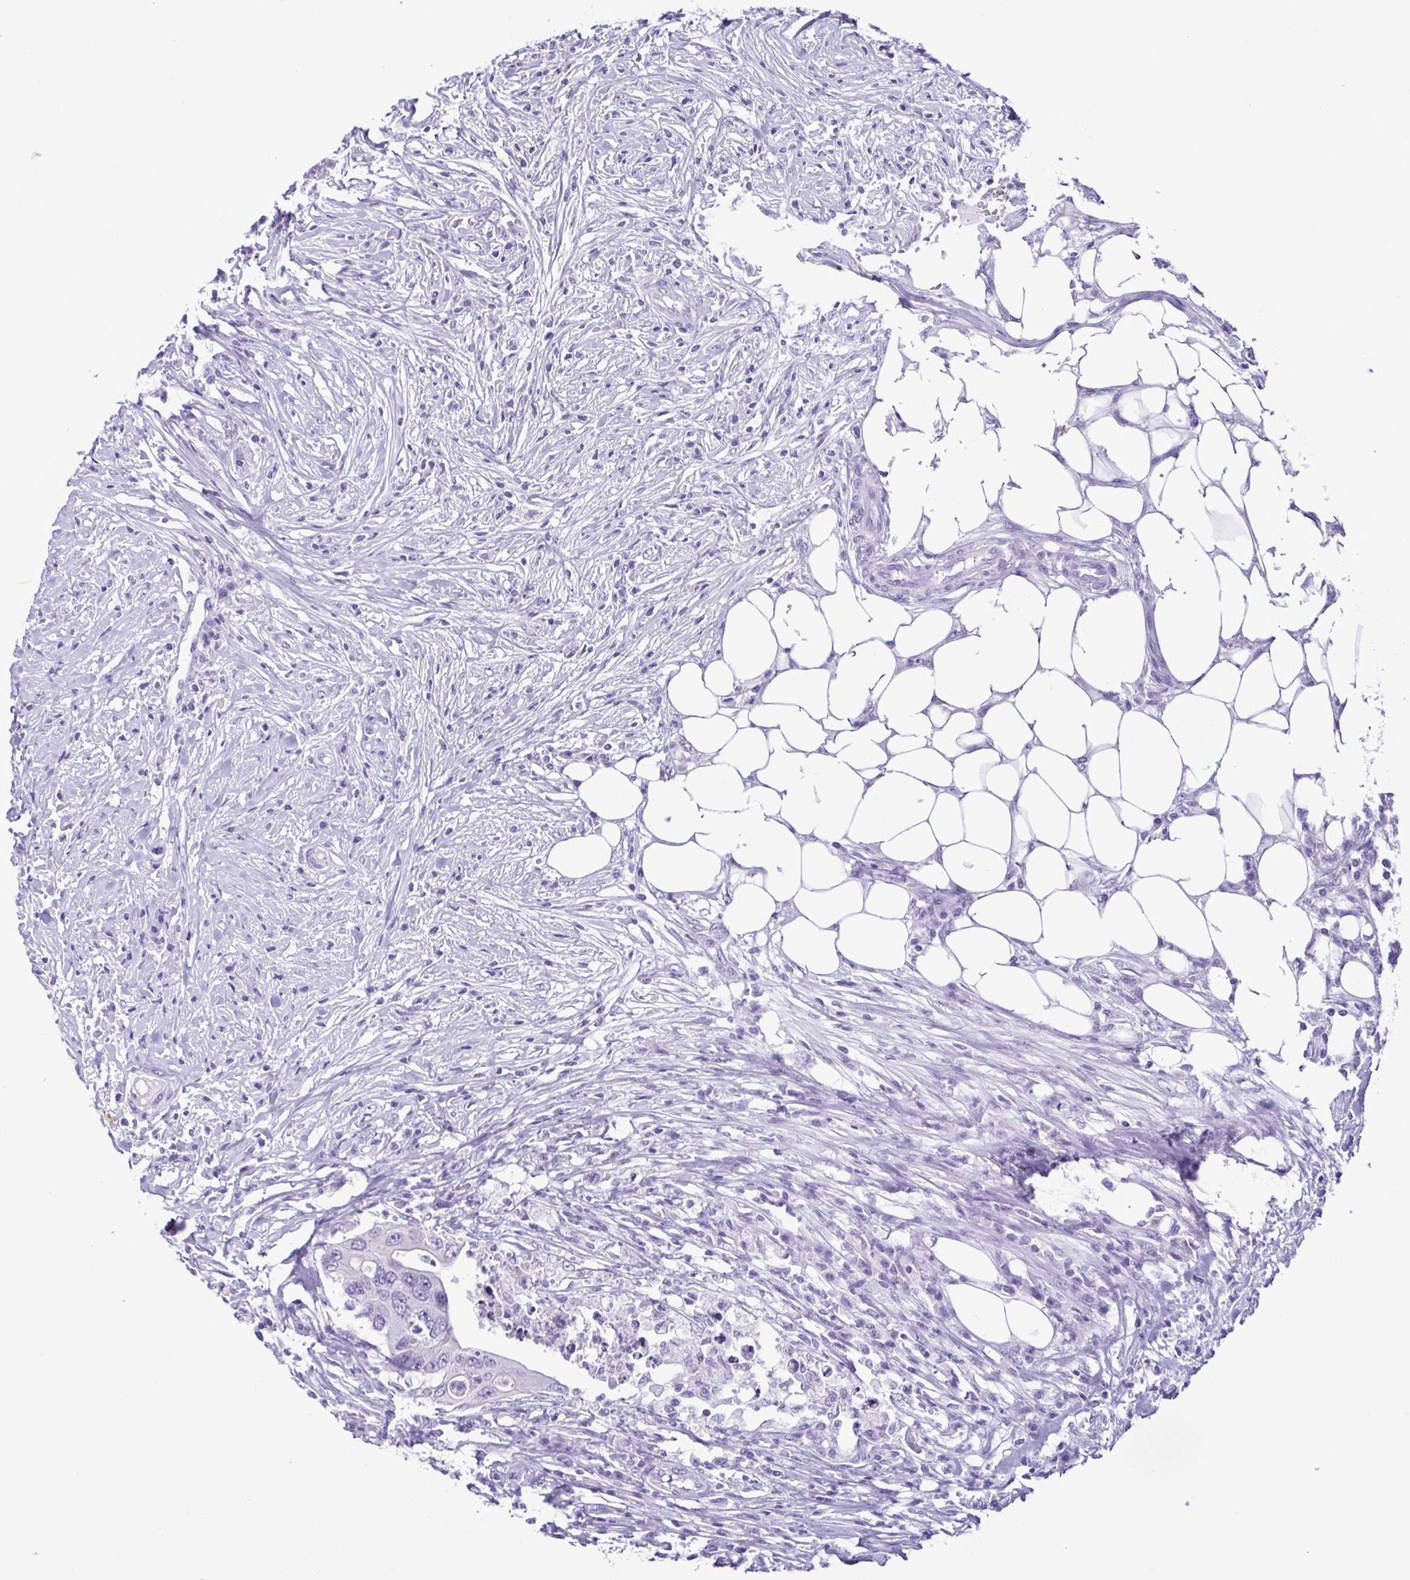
{"staining": {"intensity": "negative", "quantity": "none", "location": "none"}, "tissue": "colorectal cancer", "cell_type": "Tumor cells", "image_type": "cancer", "snomed": [{"axis": "morphology", "description": "Adenocarcinoma, NOS"}, {"axis": "topography", "description": "Colon"}], "caption": "Colorectal cancer (adenocarcinoma) stained for a protein using immunohistochemistry (IHC) exhibits no expression tumor cells.", "gene": "CBY2", "patient": {"sex": "male", "age": 71}}